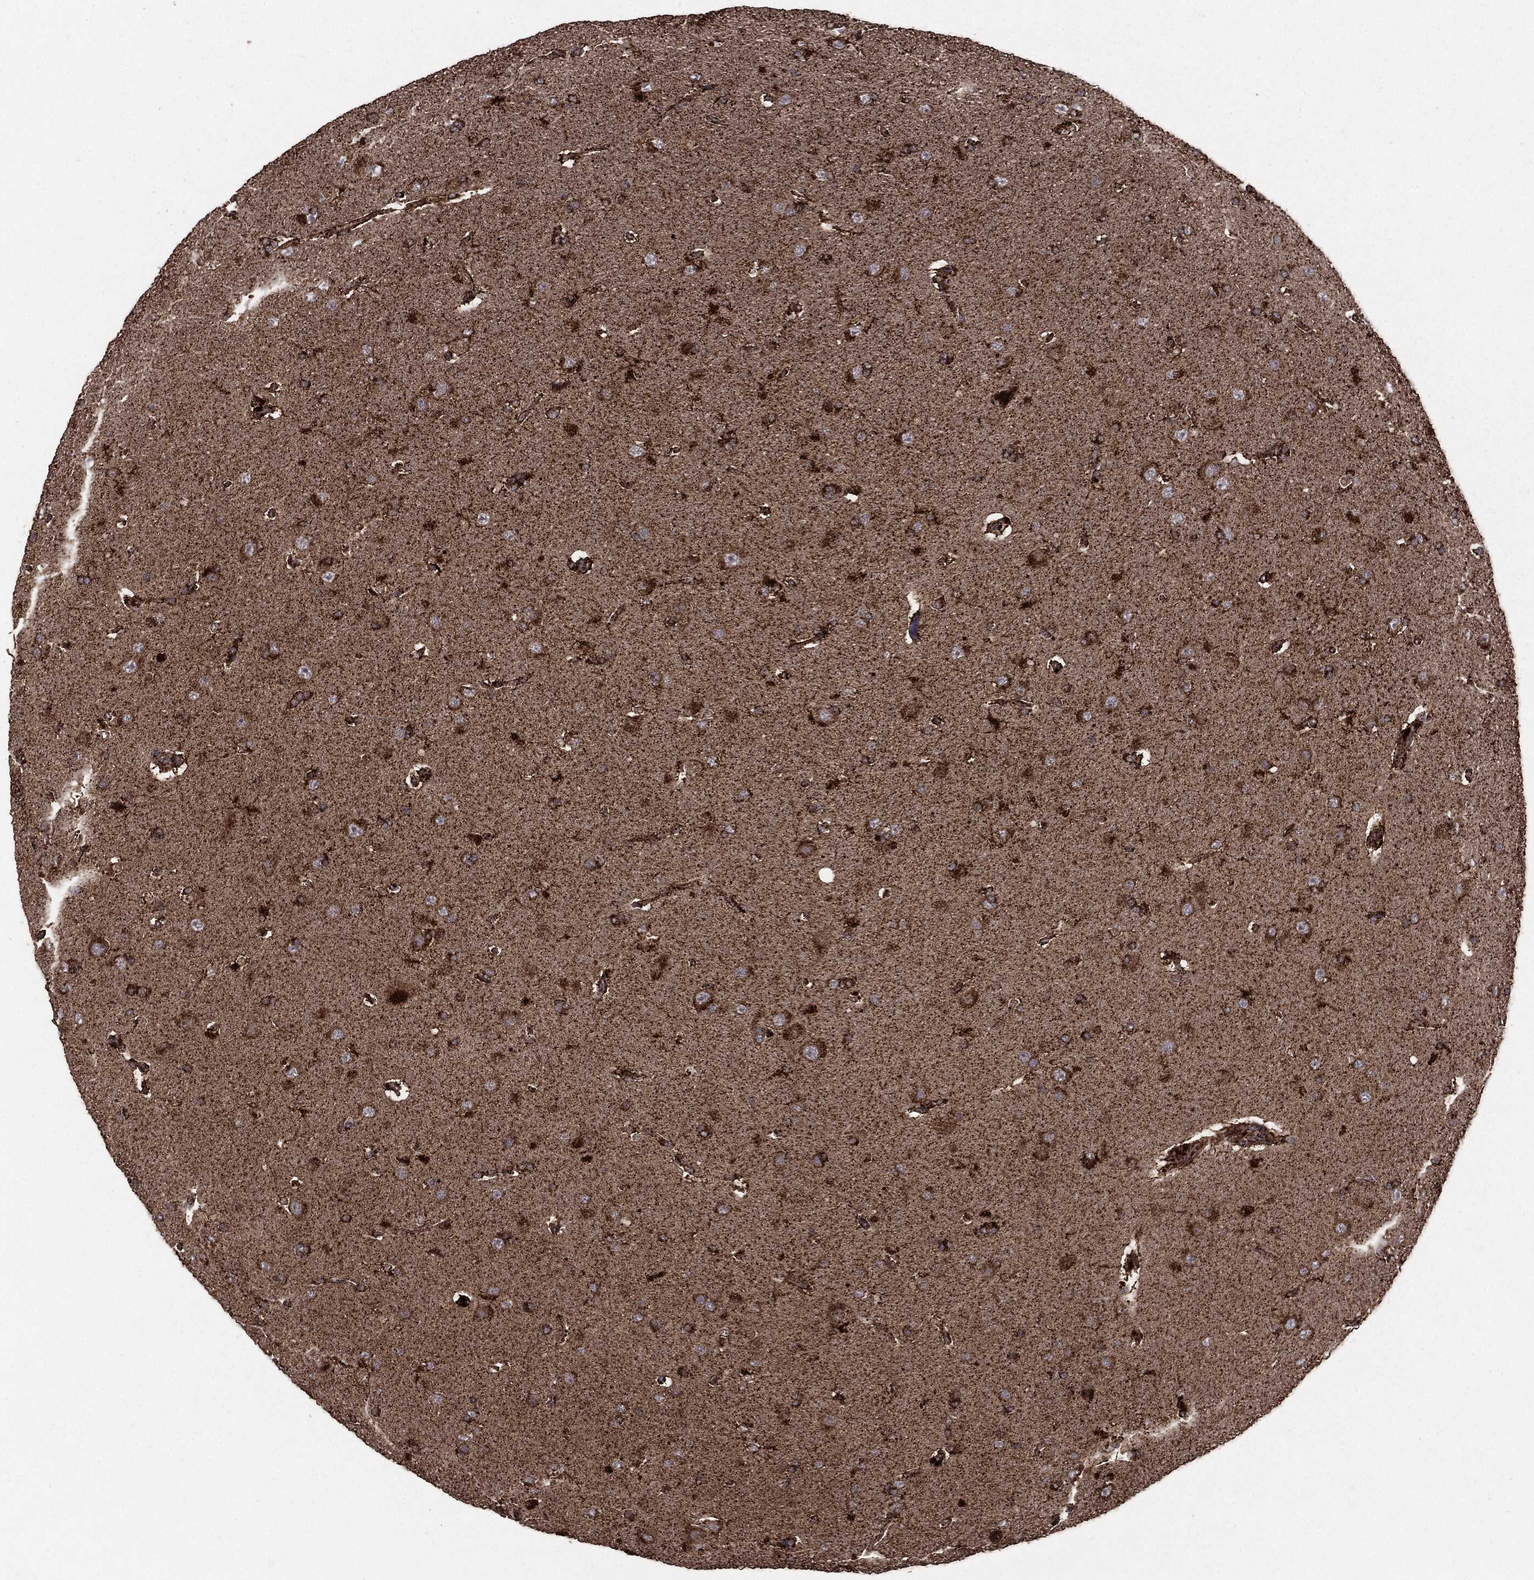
{"staining": {"intensity": "strong", "quantity": ">75%", "location": "cytoplasmic/membranous"}, "tissue": "glioma", "cell_type": "Tumor cells", "image_type": "cancer", "snomed": [{"axis": "morphology", "description": "Glioma, malignant, NOS"}, {"axis": "topography", "description": "Cerebral cortex"}], "caption": "Tumor cells reveal strong cytoplasmic/membranous expression in approximately >75% of cells in glioma.", "gene": "MAP2K1", "patient": {"sex": "male", "age": 58}}